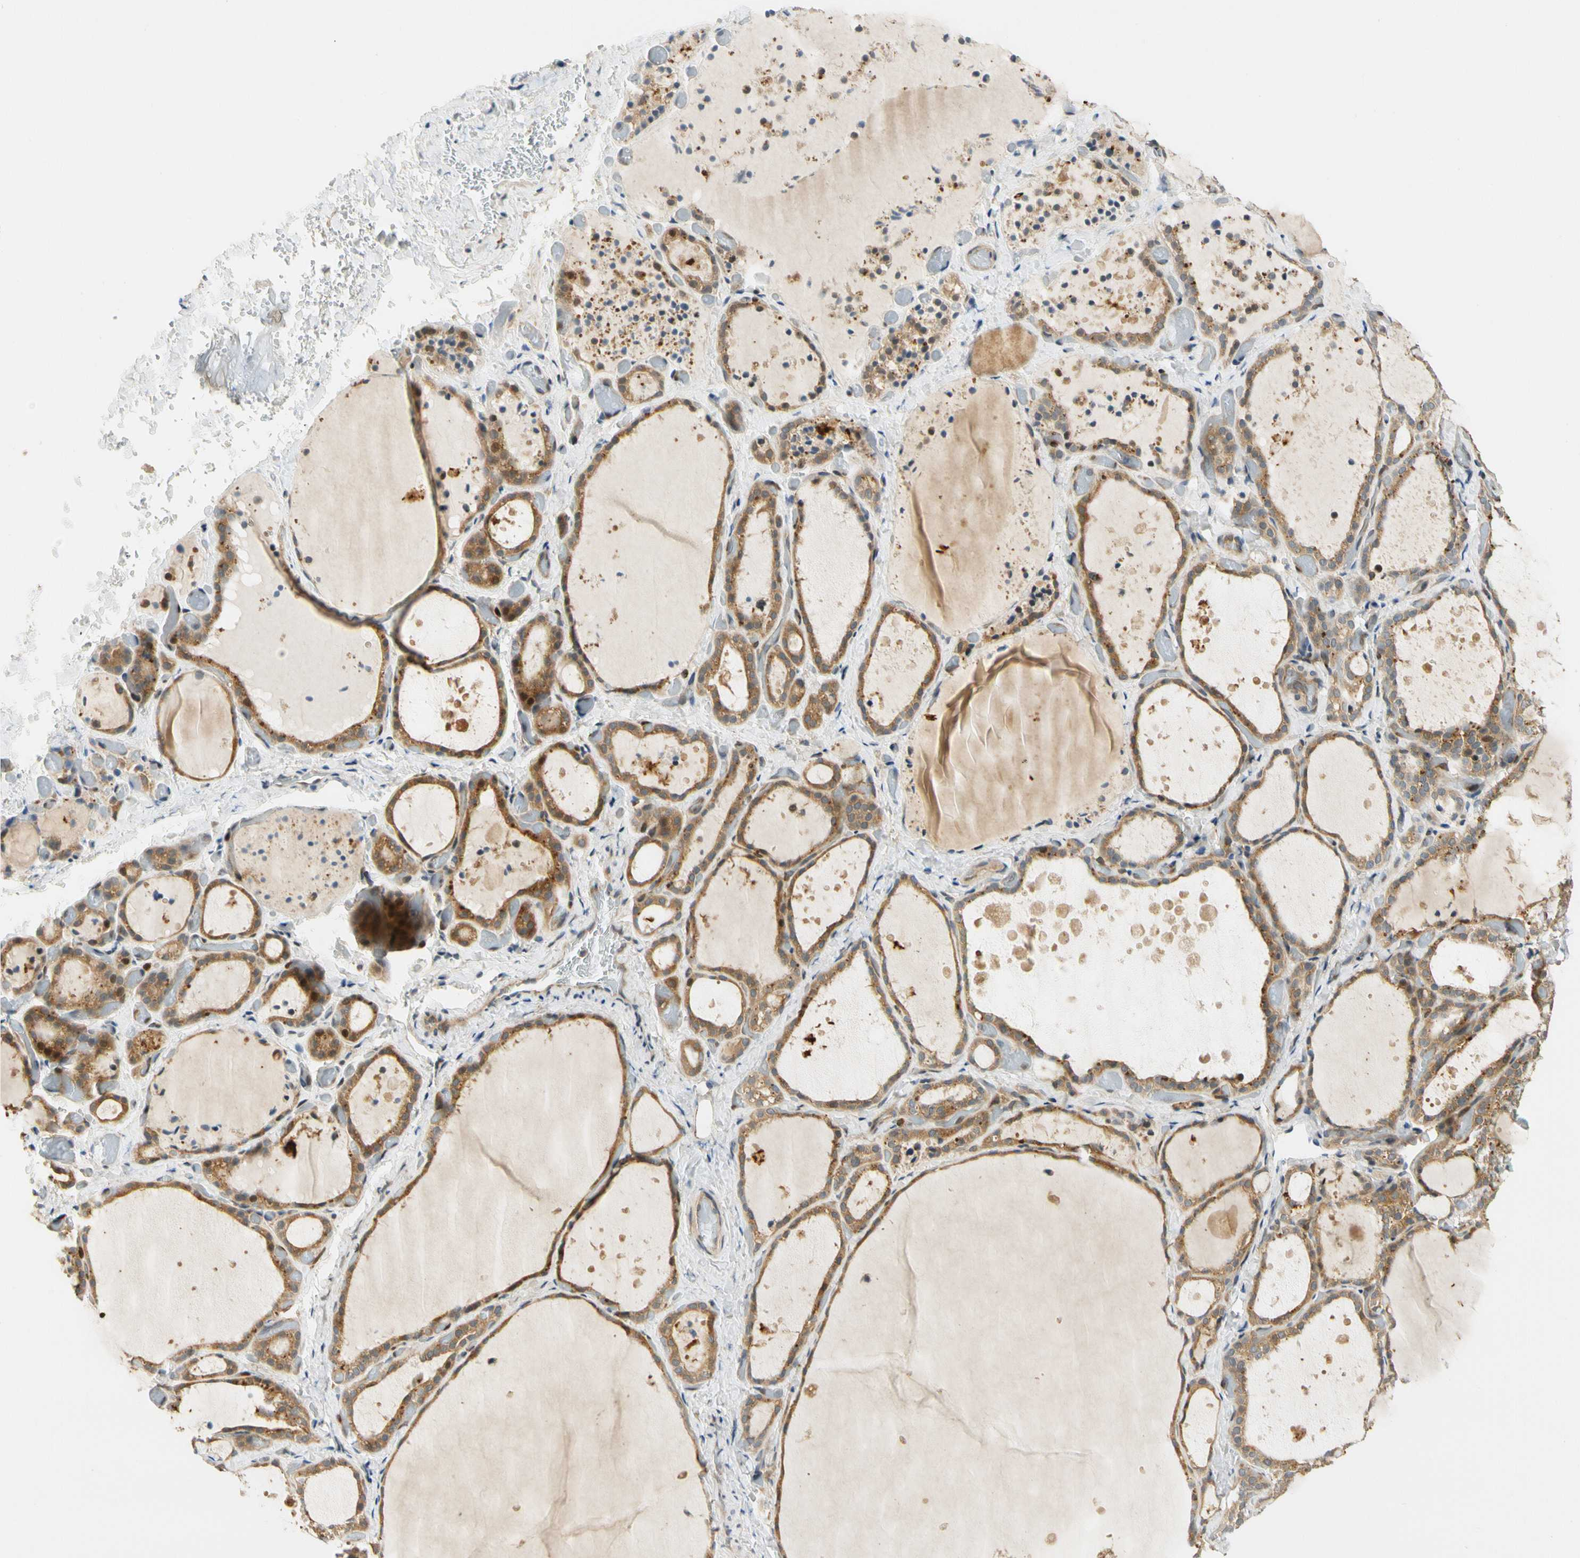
{"staining": {"intensity": "moderate", "quantity": ">75%", "location": "cytoplasmic/membranous"}, "tissue": "thyroid gland", "cell_type": "Glandular cells", "image_type": "normal", "snomed": [{"axis": "morphology", "description": "Normal tissue, NOS"}, {"axis": "topography", "description": "Thyroid gland"}], "caption": "About >75% of glandular cells in benign human thyroid gland display moderate cytoplasmic/membranous protein expression as visualized by brown immunohistochemical staining.", "gene": "GATD1", "patient": {"sex": "female", "age": 44}}